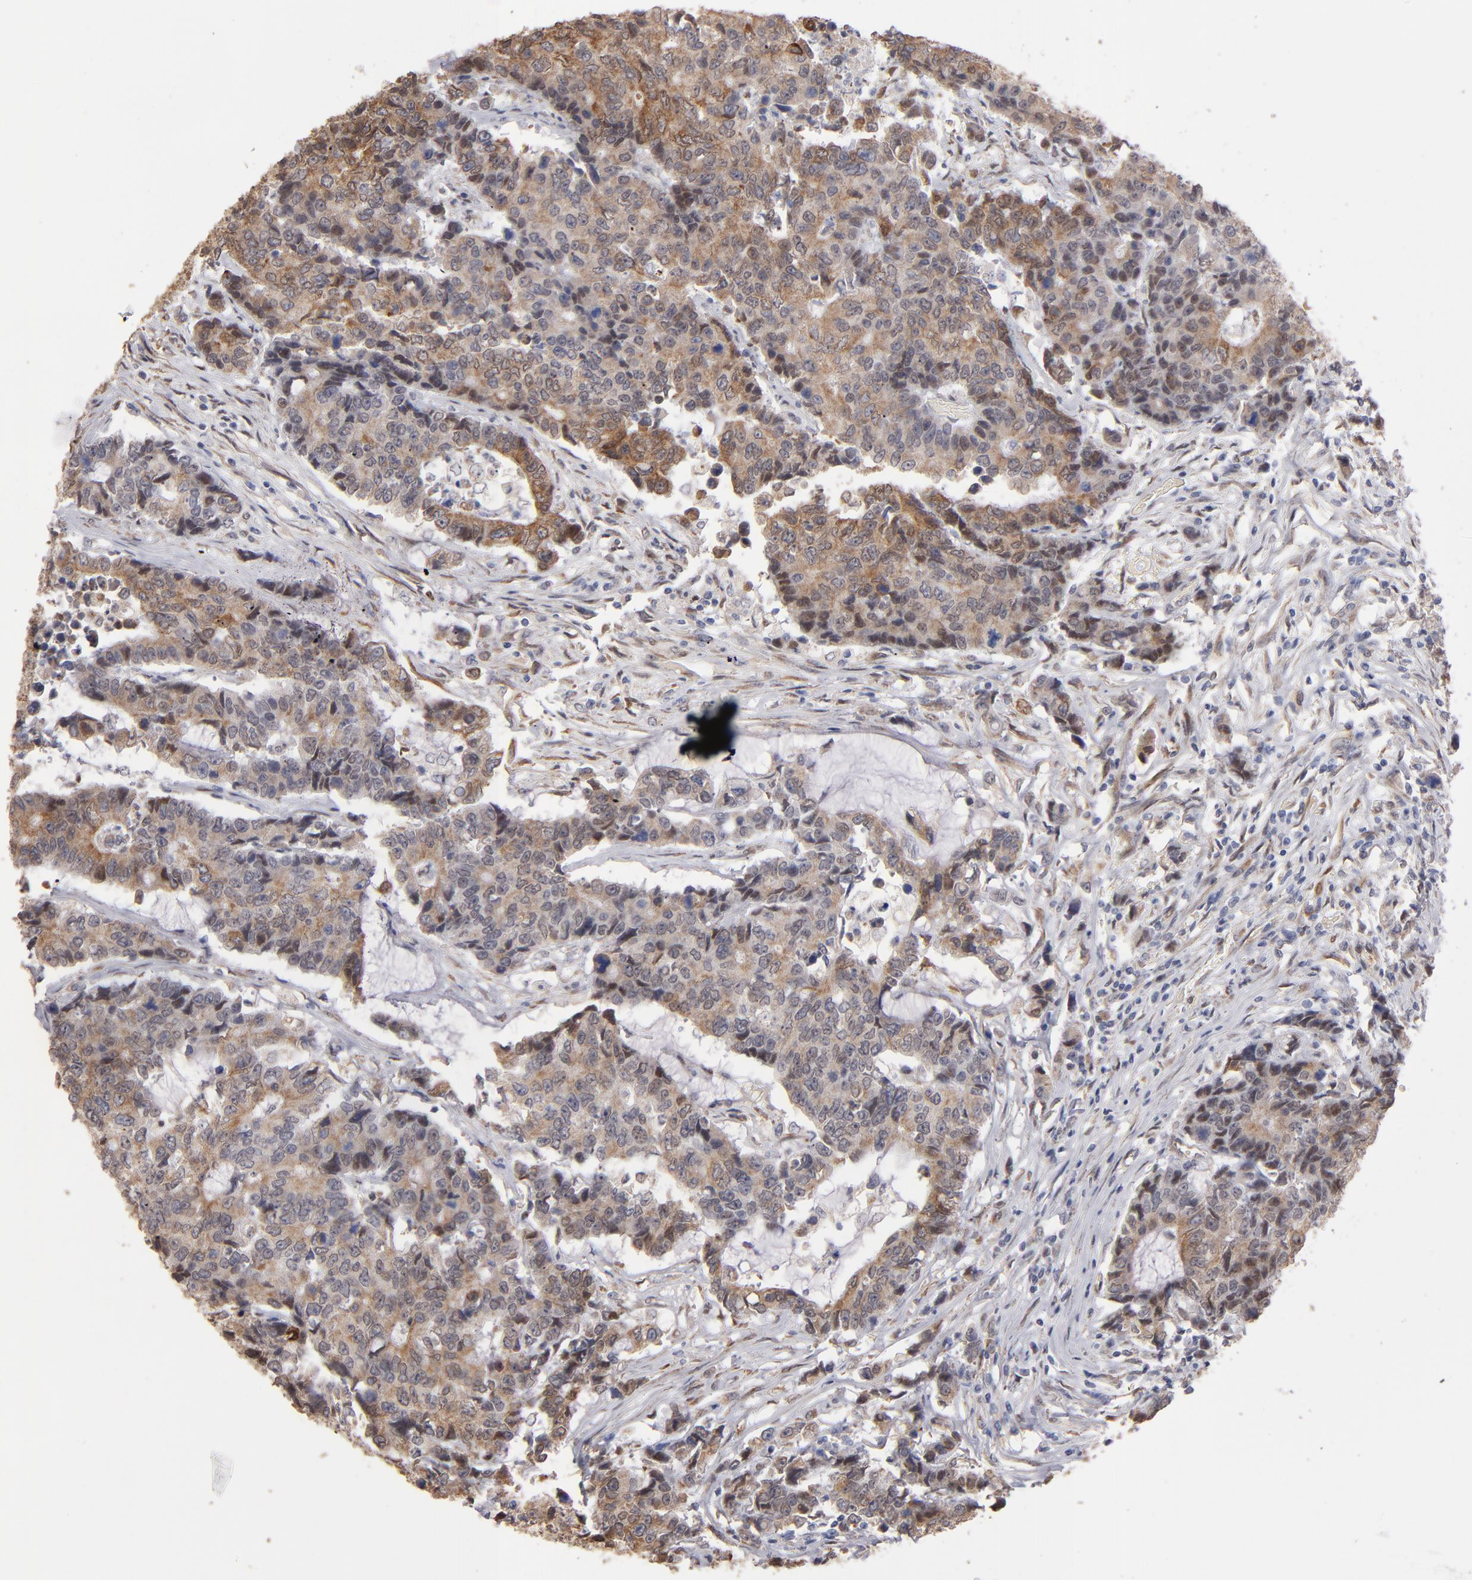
{"staining": {"intensity": "weak", "quantity": "25%-75%", "location": "cytoplasmic/membranous"}, "tissue": "colorectal cancer", "cell_type": "Tumor cells", "image_type": "cancer", "snomed": [{"axis": "morphology", "description": "Adenocarcinoma, NOS"}, {"axis": "topography", "description": "Colon"}], "caption": "This micrograph reveals immunohistochemistry staining of adenocarcinoma (colorectal), with low weak cytoplasmic/membranous staining in about 25%-75% of tumor cells.", "gene": "PGRMC1", "patient": {"sex": "female", "age": 86}}